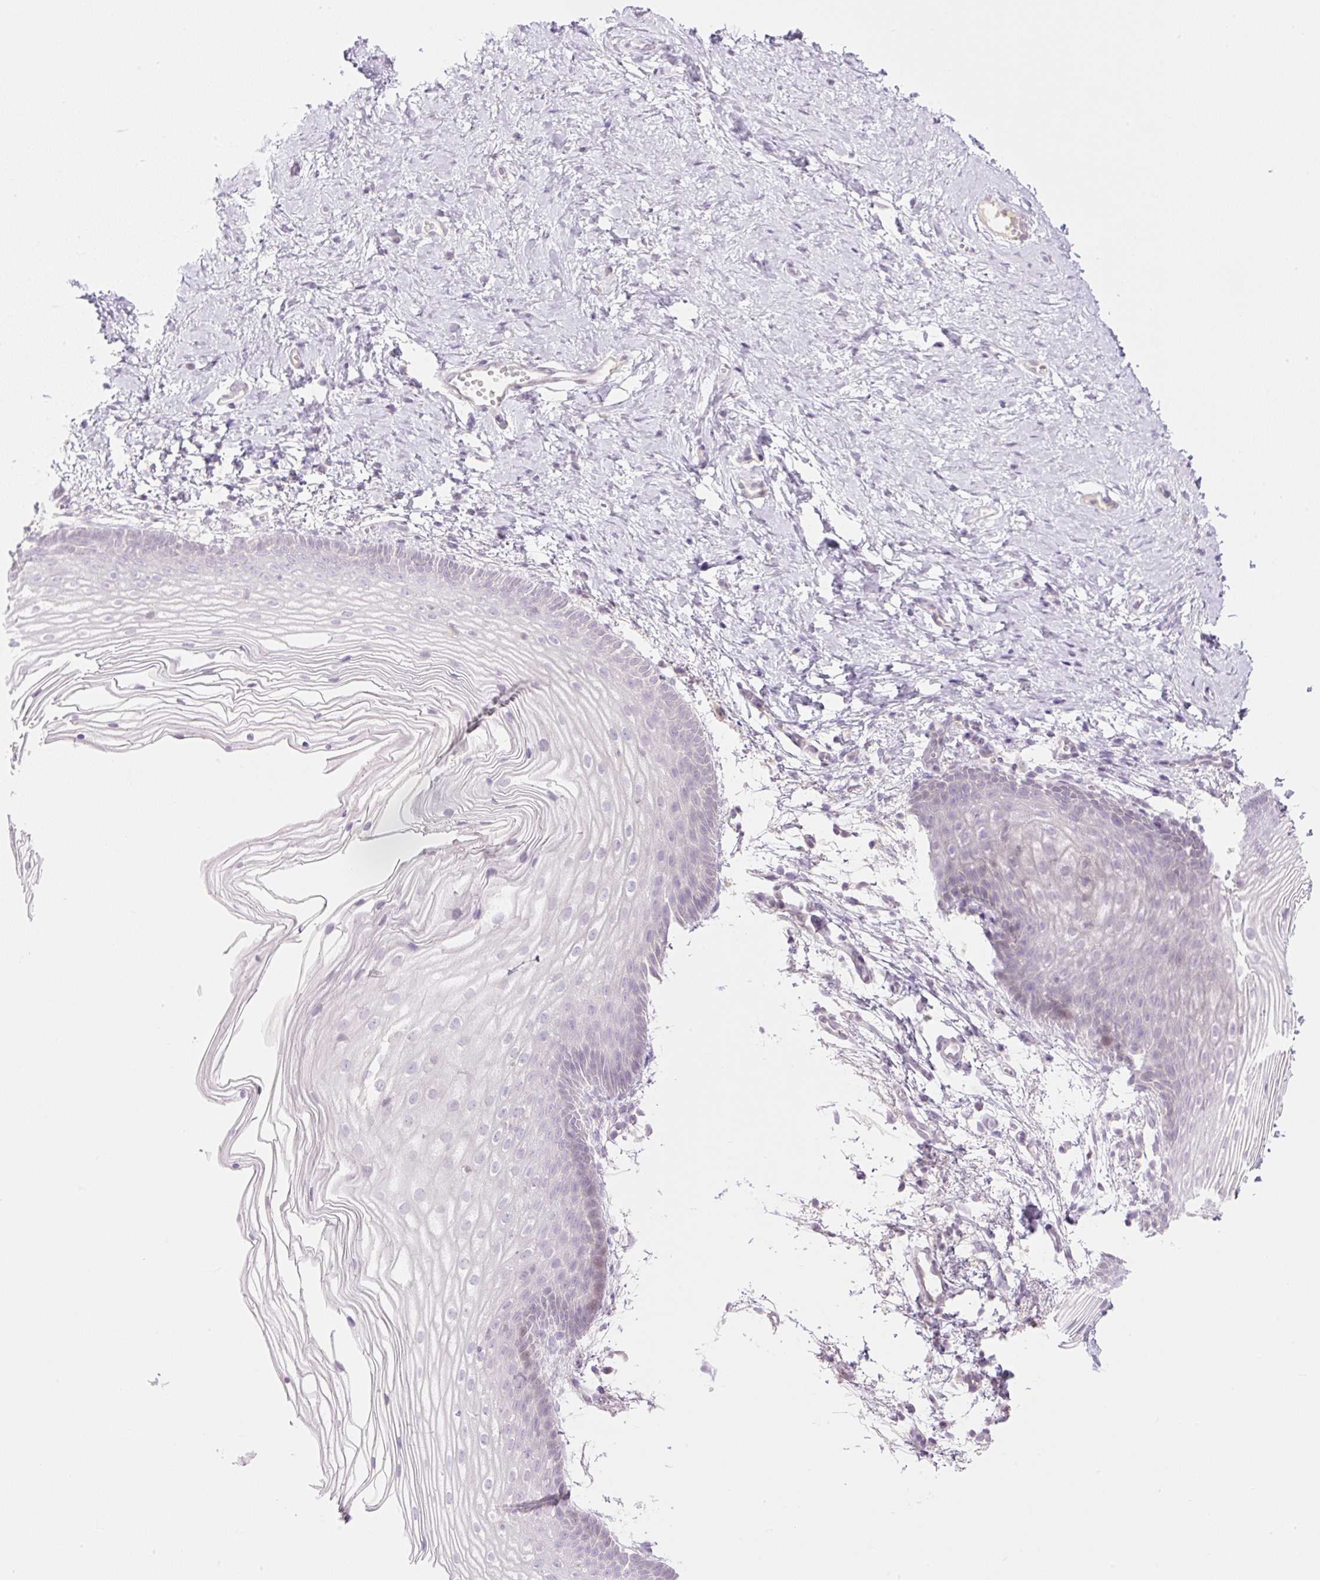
{"staining": {"intensity": "weak", "quantity": "<25%", "location": "cytoplasmic/membranous"}, "tissue": "vagina", "cell_type": "Squamous epithelial cells", "image_type": "normal", "snomed": [{"axis": "morphology", "description": "Normal tissue, NOS"}, {"axis": "topography", "description": "Vagina"}], "caption": "DAB (3,3'-diaminobenzidine) immunohistochemical staining of normal vagina shows no significant staining in squamous epithelial cells.", "gene": "TBX15", "patient": {"sex": "female", "age": 56}}